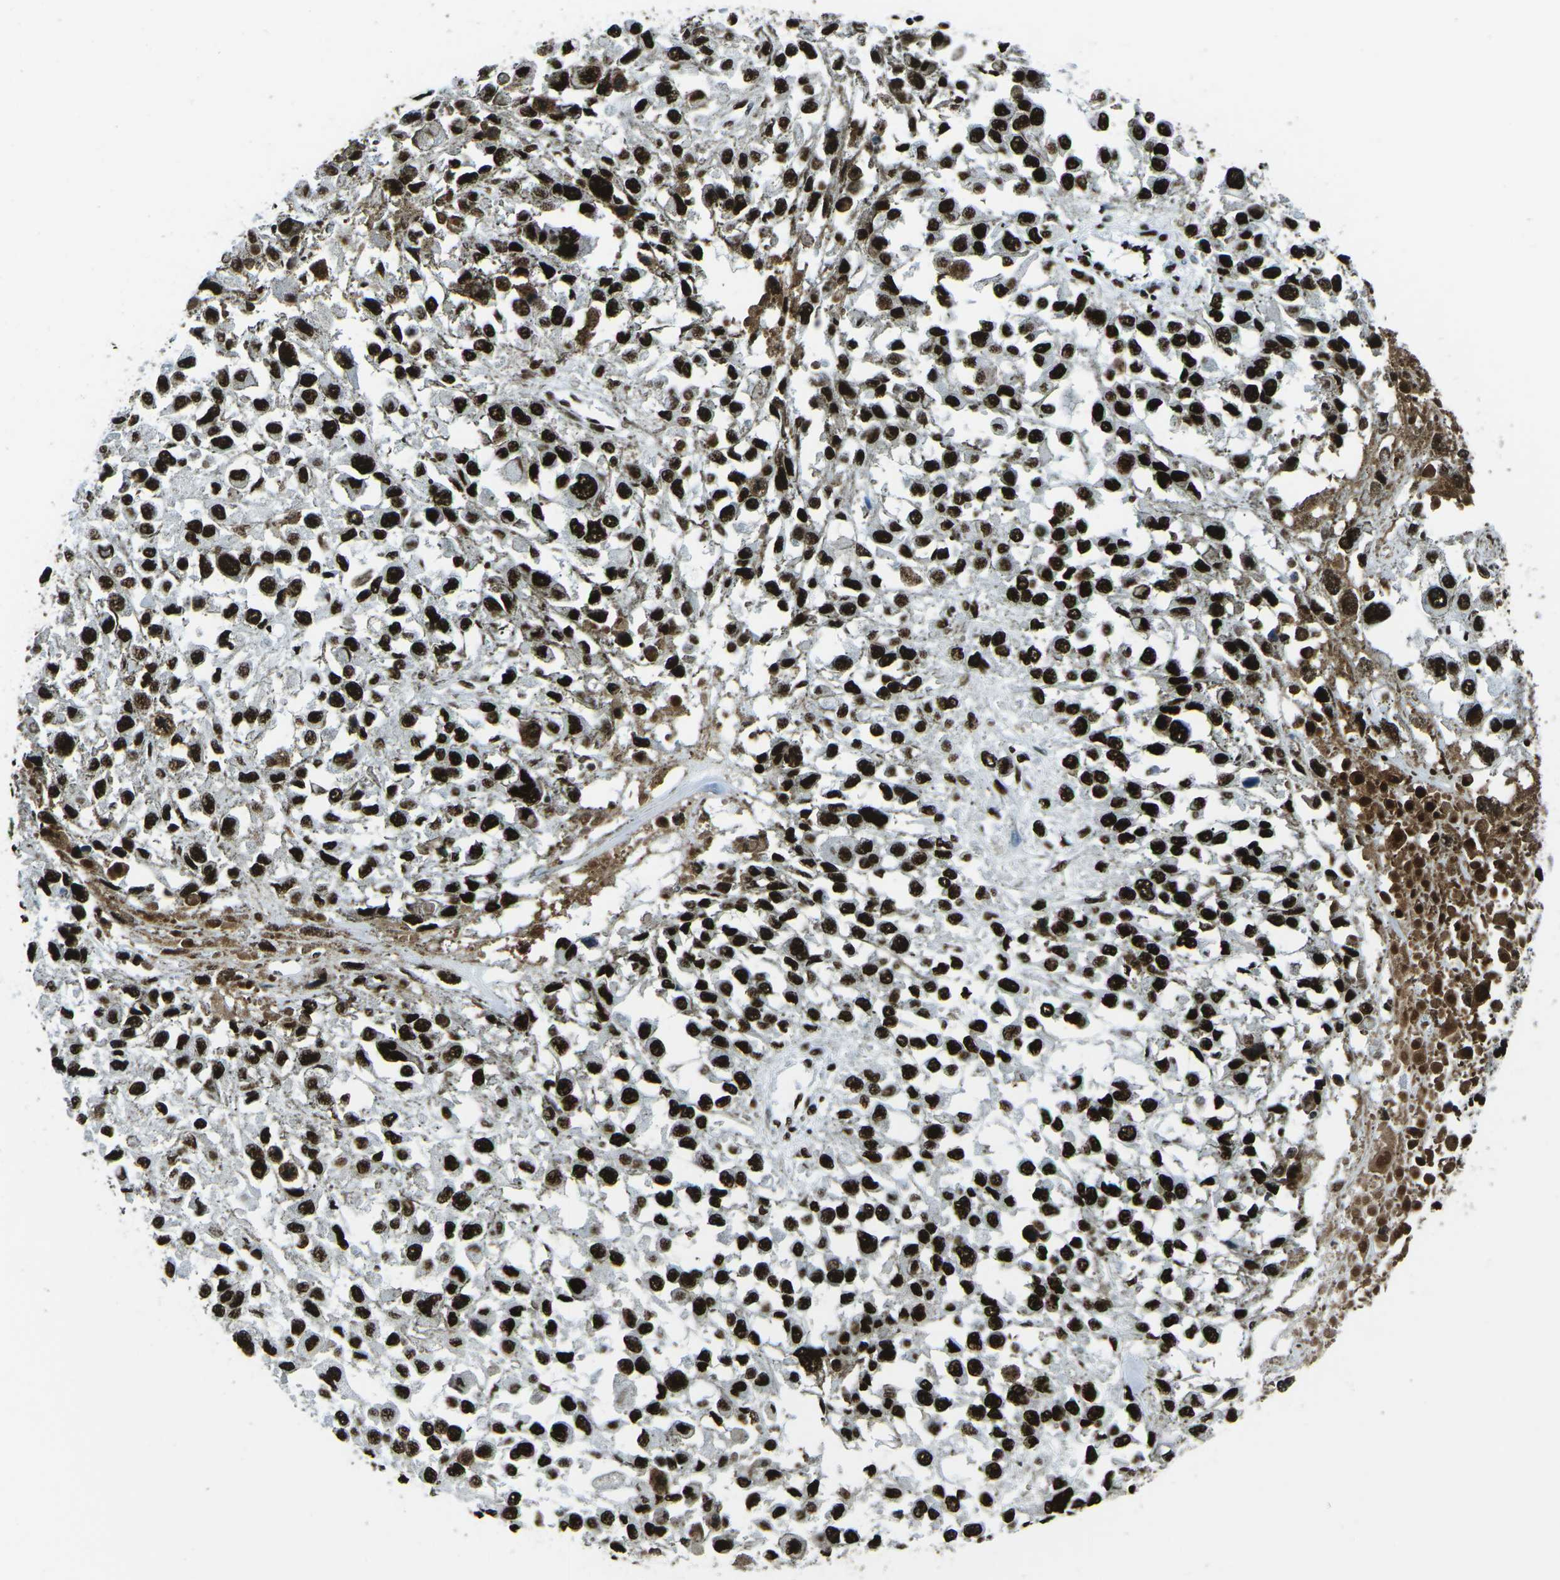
{"staining": {"intensity": "strong", "quantity": ">75%", "location": "nuclear"}, "tissue": "melanoma", "cell_type": "Tumor cells", "image_type": "cancer", "snomed": [{"axis": "morphology", "description": "Malignant melanoma, Metastatic site"}, {"axis": "topography", "description": "Lymph node"}], "caption": "Immunohistochemical staining of human malignant melanoma (metastatic site) displays high levels of strong nuclear positivity in approximately >75% of tumor cells.", "gene": "HNRNPL", "patient": {"sex": "male", "age": 59}}